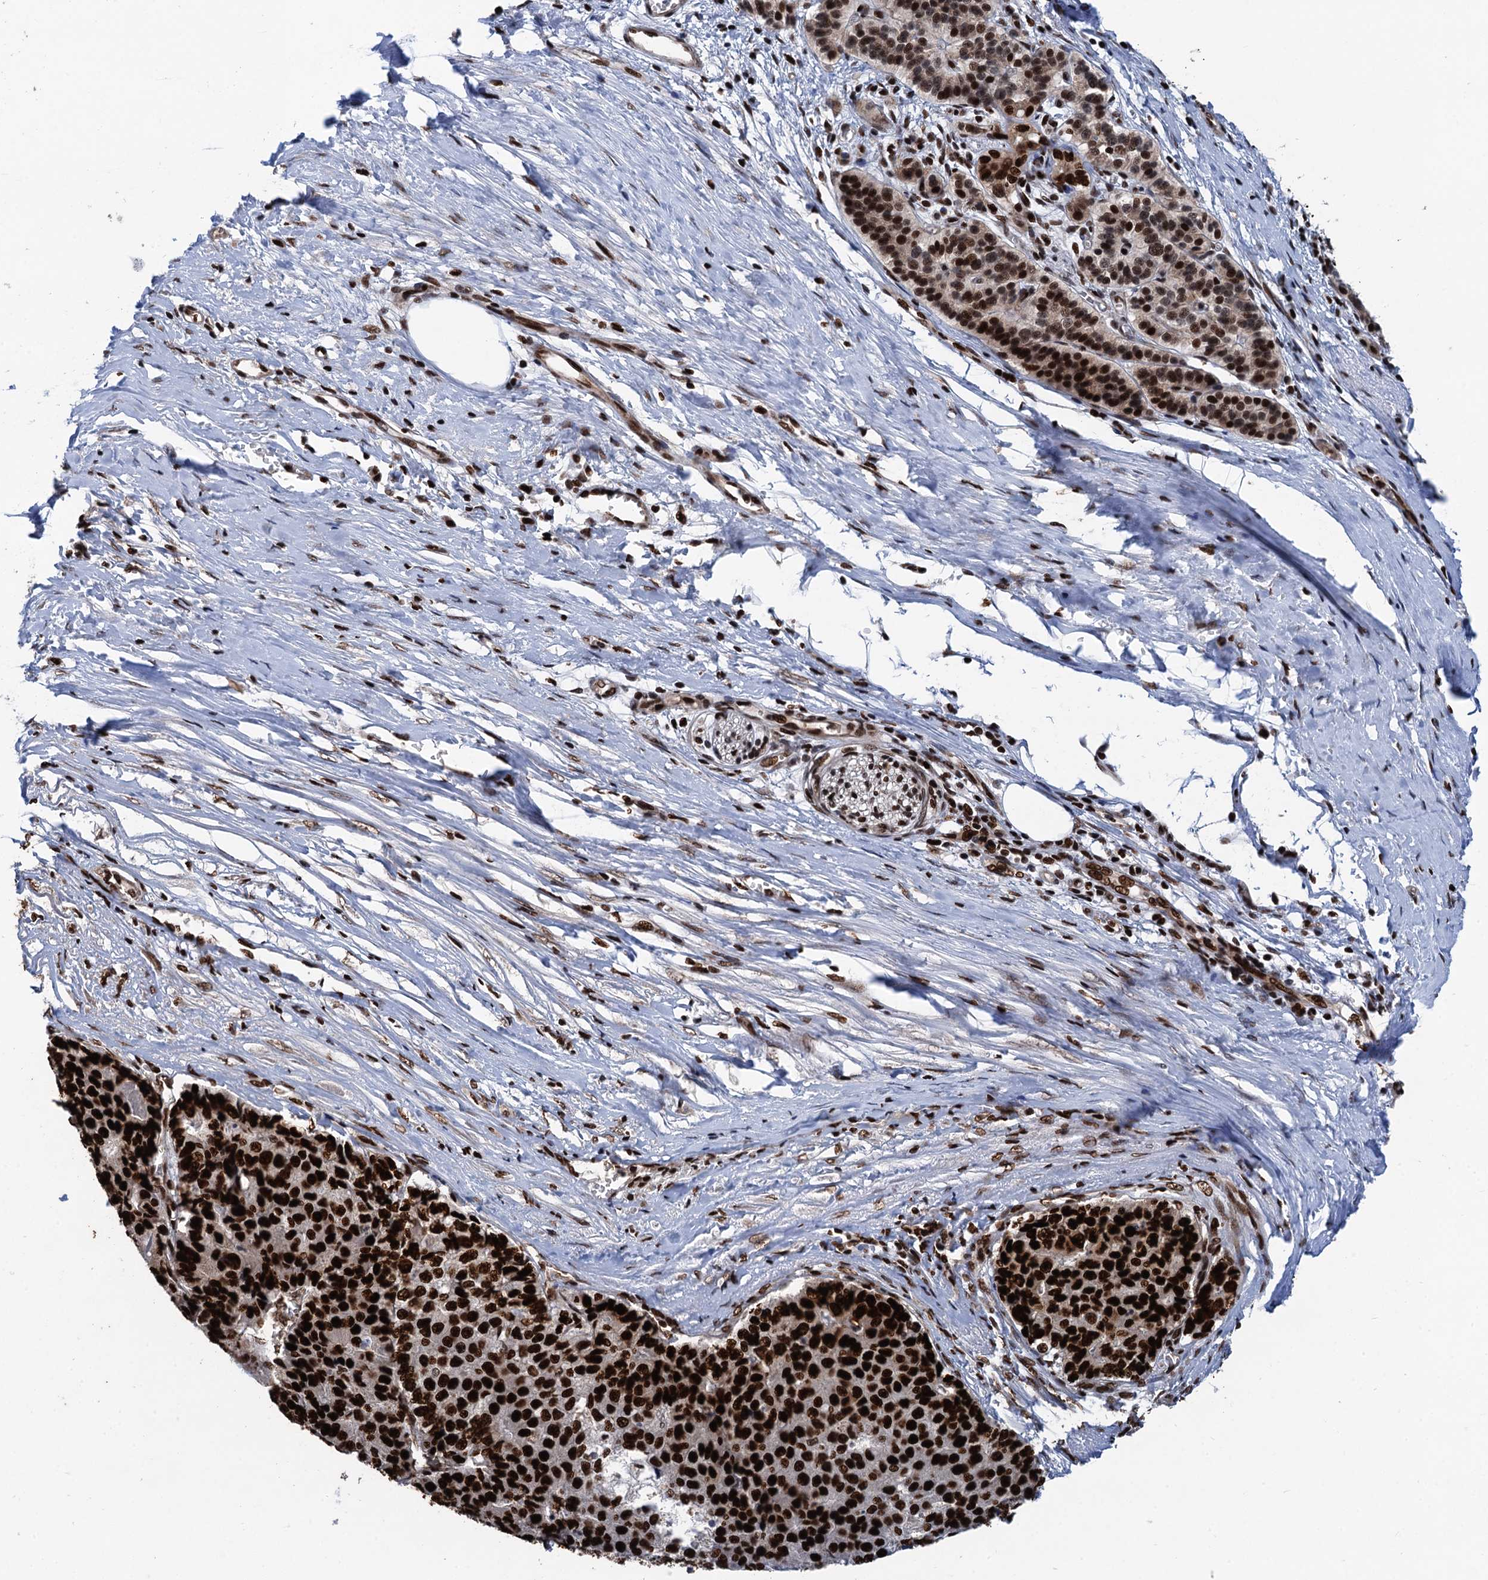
{"staining": {"intensity": "strong", "quantity": ">75%", "location": "nuclear"}, "tissue": "pancreatic cancer", "cell_type": "Tumor cells", "image_type": "cancer", "snomed": [{"axis": "morphology", "description": "Adenocarcinoma, NOS"}, {"axis": "topography", "description": "Pancreas"}], "caption": "A micrograph showing strong nuclear expression in approximately >75% of tumor cells in pancreatic cancer (adenocarcinoma), as visualized by brown immunohistochemical staining.", "gene": "PPP4R1", "patient": {"sex": "male", "age": 50}}